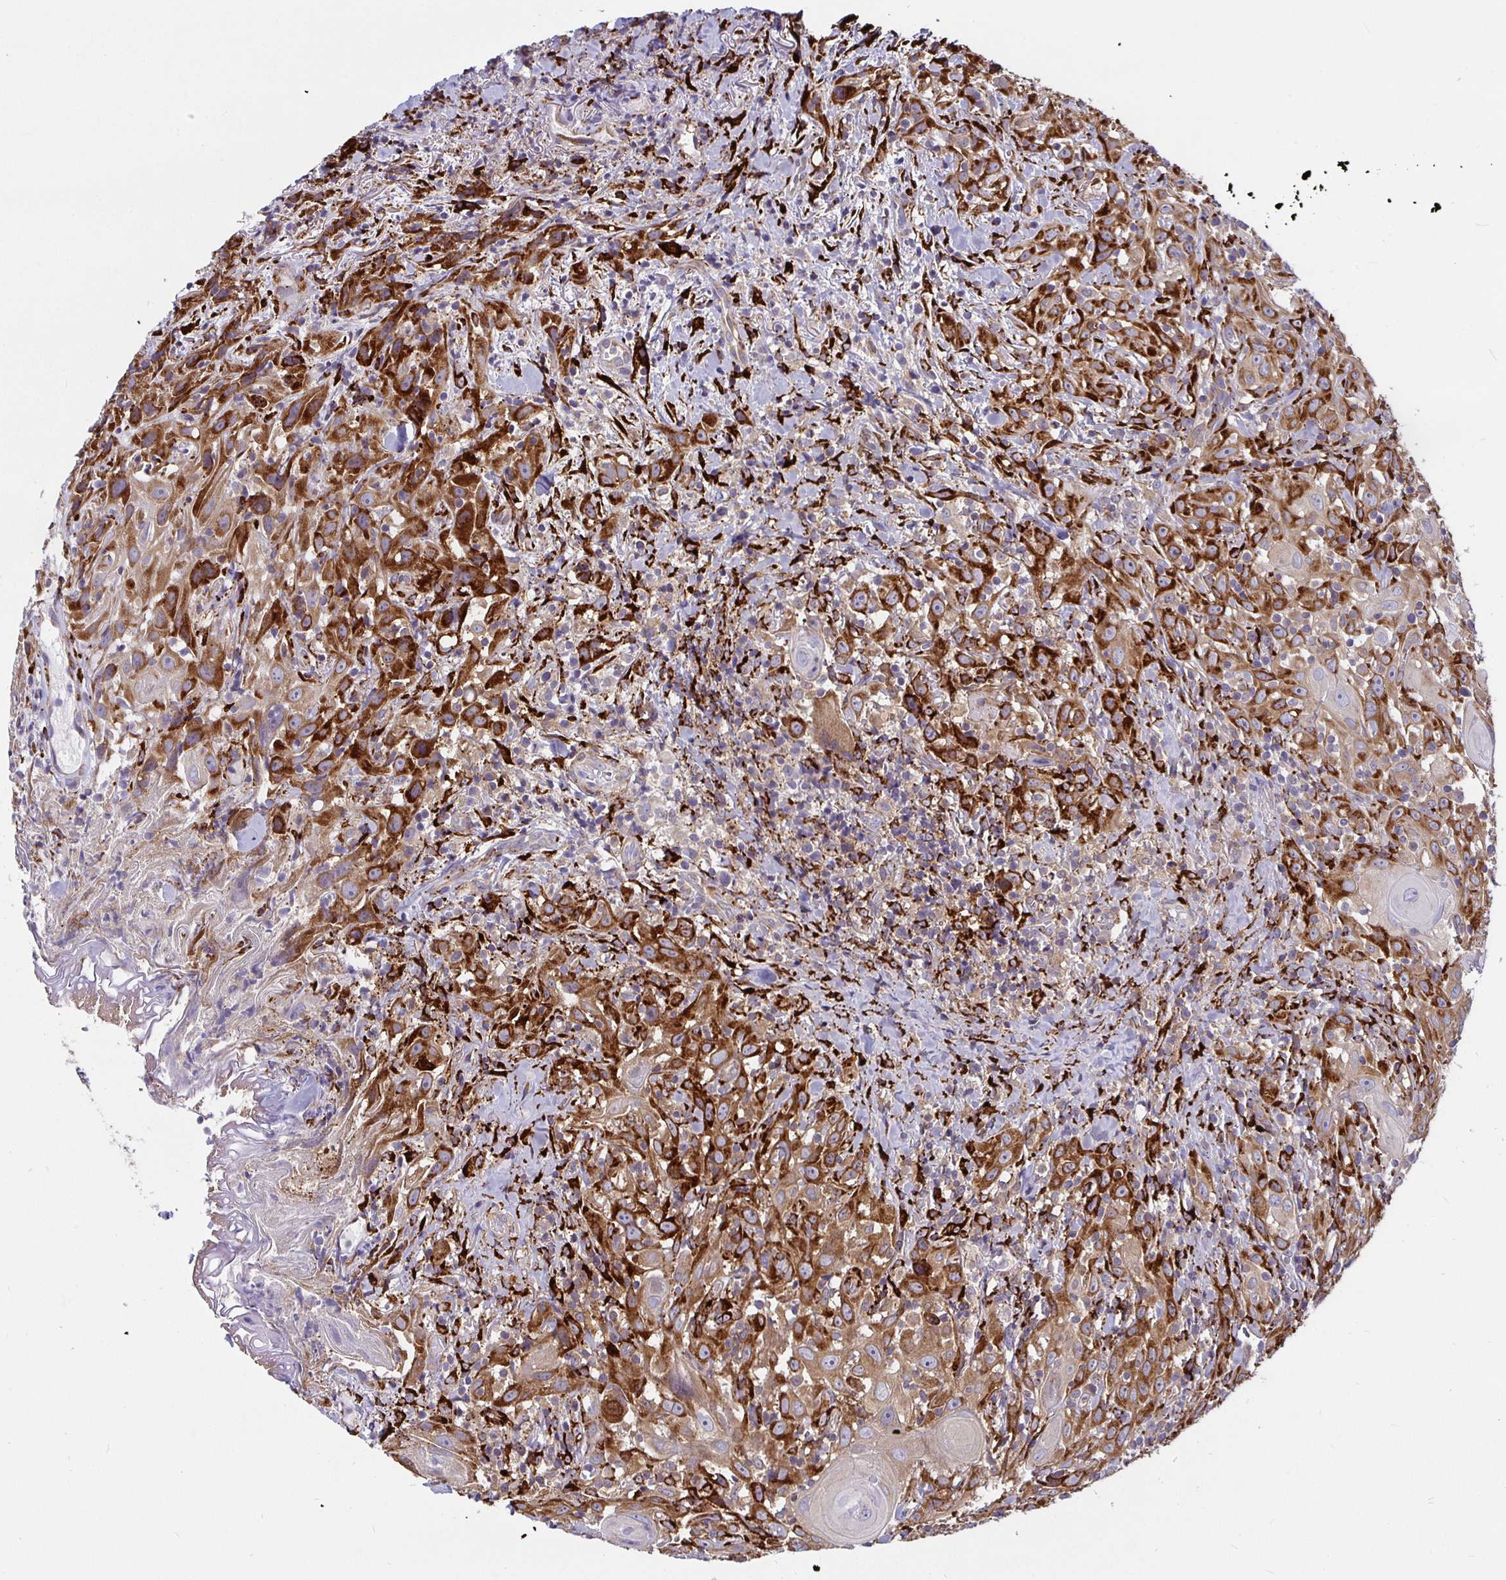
{"staining": {"intensity": "strong", "quantity": ">75%", "location": "cytoplasmic/membranous"}, "tissue": "head and neck cancer", "cell_type": "Tumor cells", "image_type": "cancer", "snomed": [{"axis": "morphology", "description": "Squamous cell carcinoma, NOS"}, {"axis": "topography", "description": "Head-Neck"}], "caption": "A histopathology image of head and neck squamous cell carcinoma stained for a protein reveals strong cytoplasmic/membranous brown staining in tumor cells. (DAB IHC, brown staining for protein, blue staining for nuclei).", "gene": "P4HA2", "patient": {"sex": "female", "age": 95}}